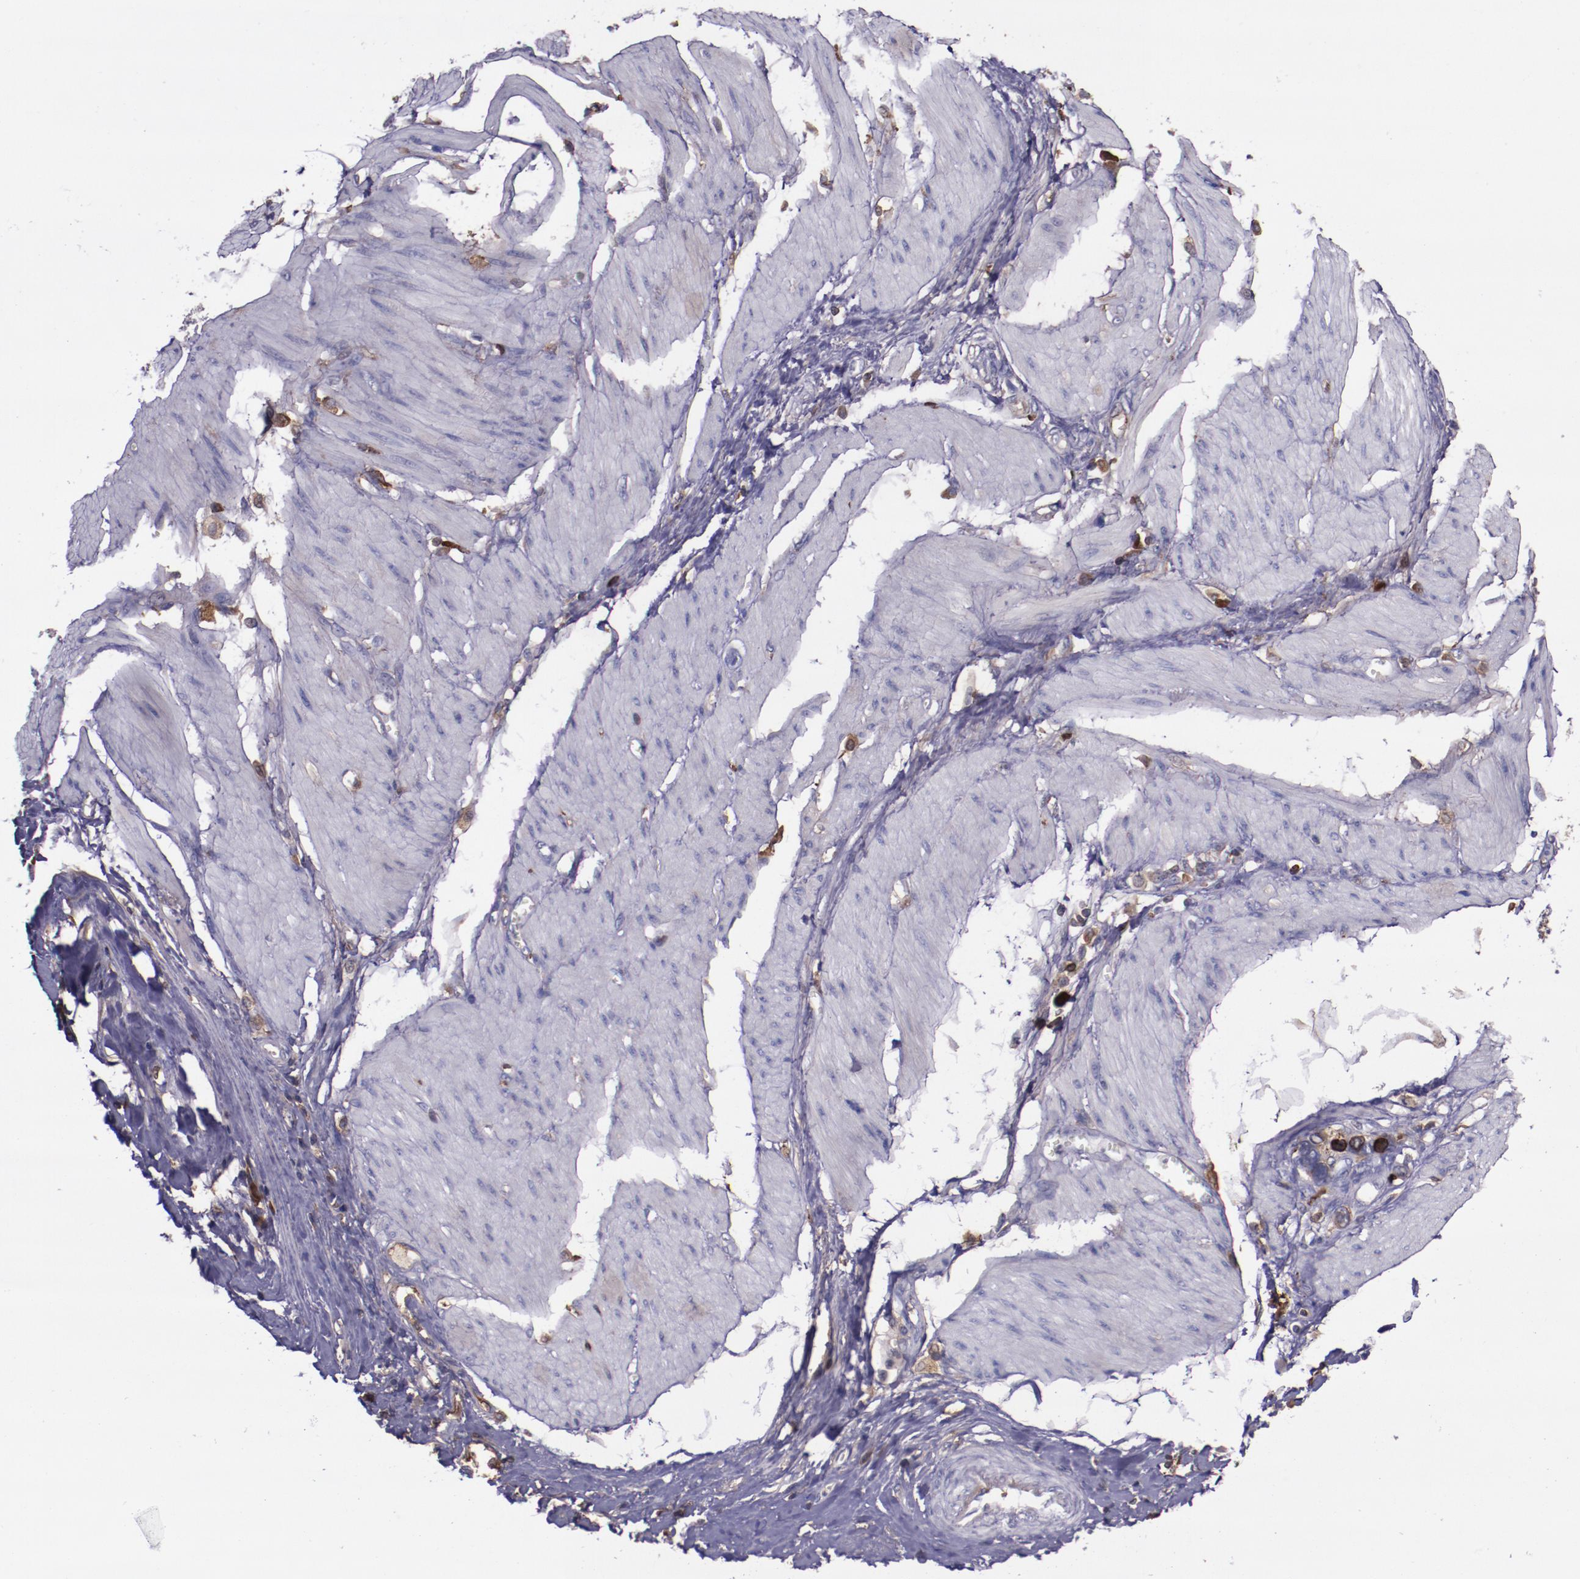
{"staining": {"intensity": "weak", "quantity": "25%-75%", "location": "cytoplasmic/membranous"}, "tissue": "stomach cancer", "cell_type": "Tumor cells", "image_type": "cancer", "snomed": [{"axis": "morphology", "description": "Adenocarcinoma, NOS"}, {"axis": "topography", "description": "Stomach"}], "caption": "Protein analysis of stomach cancer (adenocarcinoma) tissue reveals weak cytoplasmic/membranous expression in approximately 25%-75% of tumor cells.", "gene": "APOH", "patient": {"sex": "male", "age": 78}}